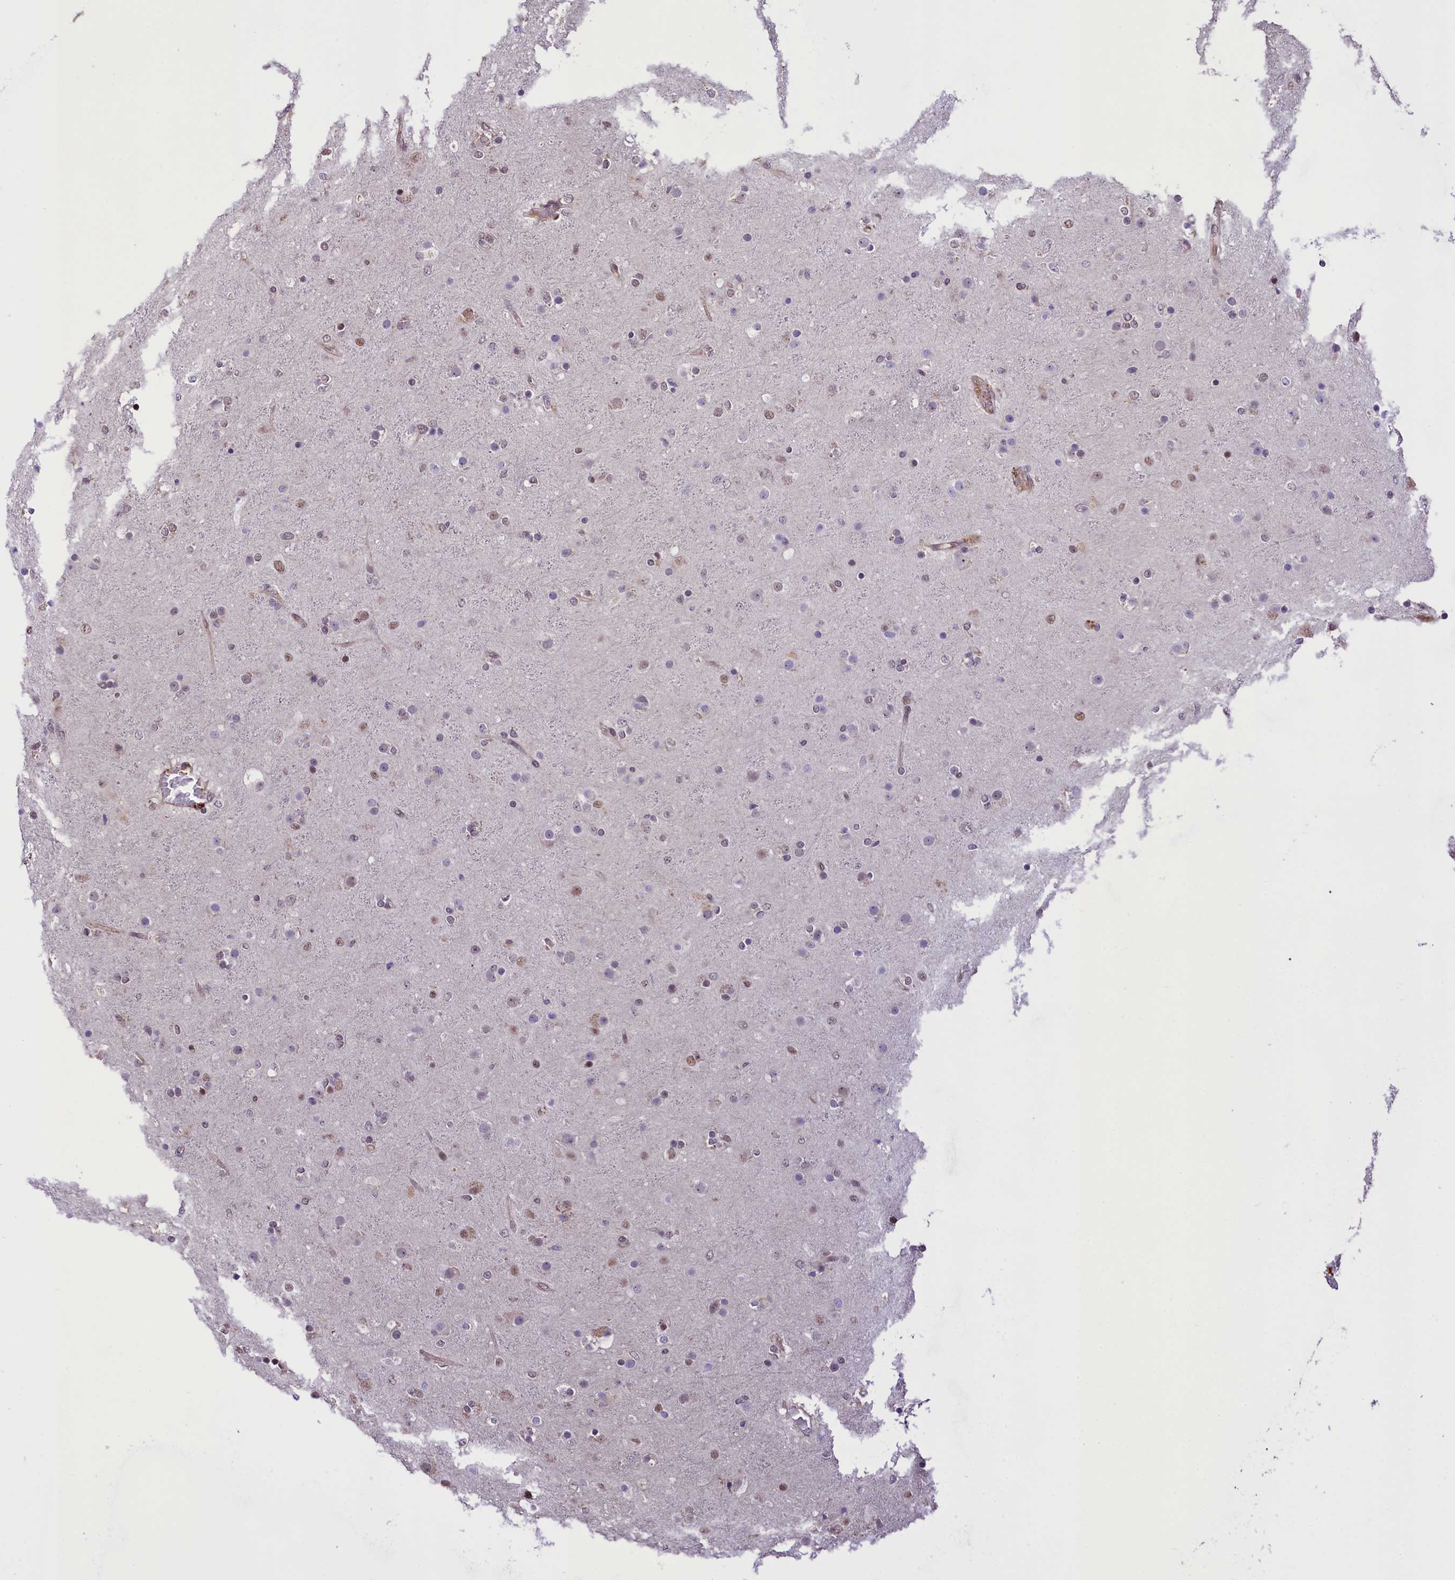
{"staining": {"intensity": "weak", "quantity": "<25%", "location": "nuclear"}, "tissue": "glioma", "cell_type": "Tumor cells", "image_type": "cancer", "snomed": [{"axis": "morphology", "description": "Glioma, malignant, Low grade"}, {"axis": "topography", "description": "Brain"}], "caption": "DAB immunohistochemical staining of malignant glioma (low-grade) demonstrates no significant expression in tumor cells.", "gene": "MRPL54", "patient": {"sex": "male", "age": 65}}